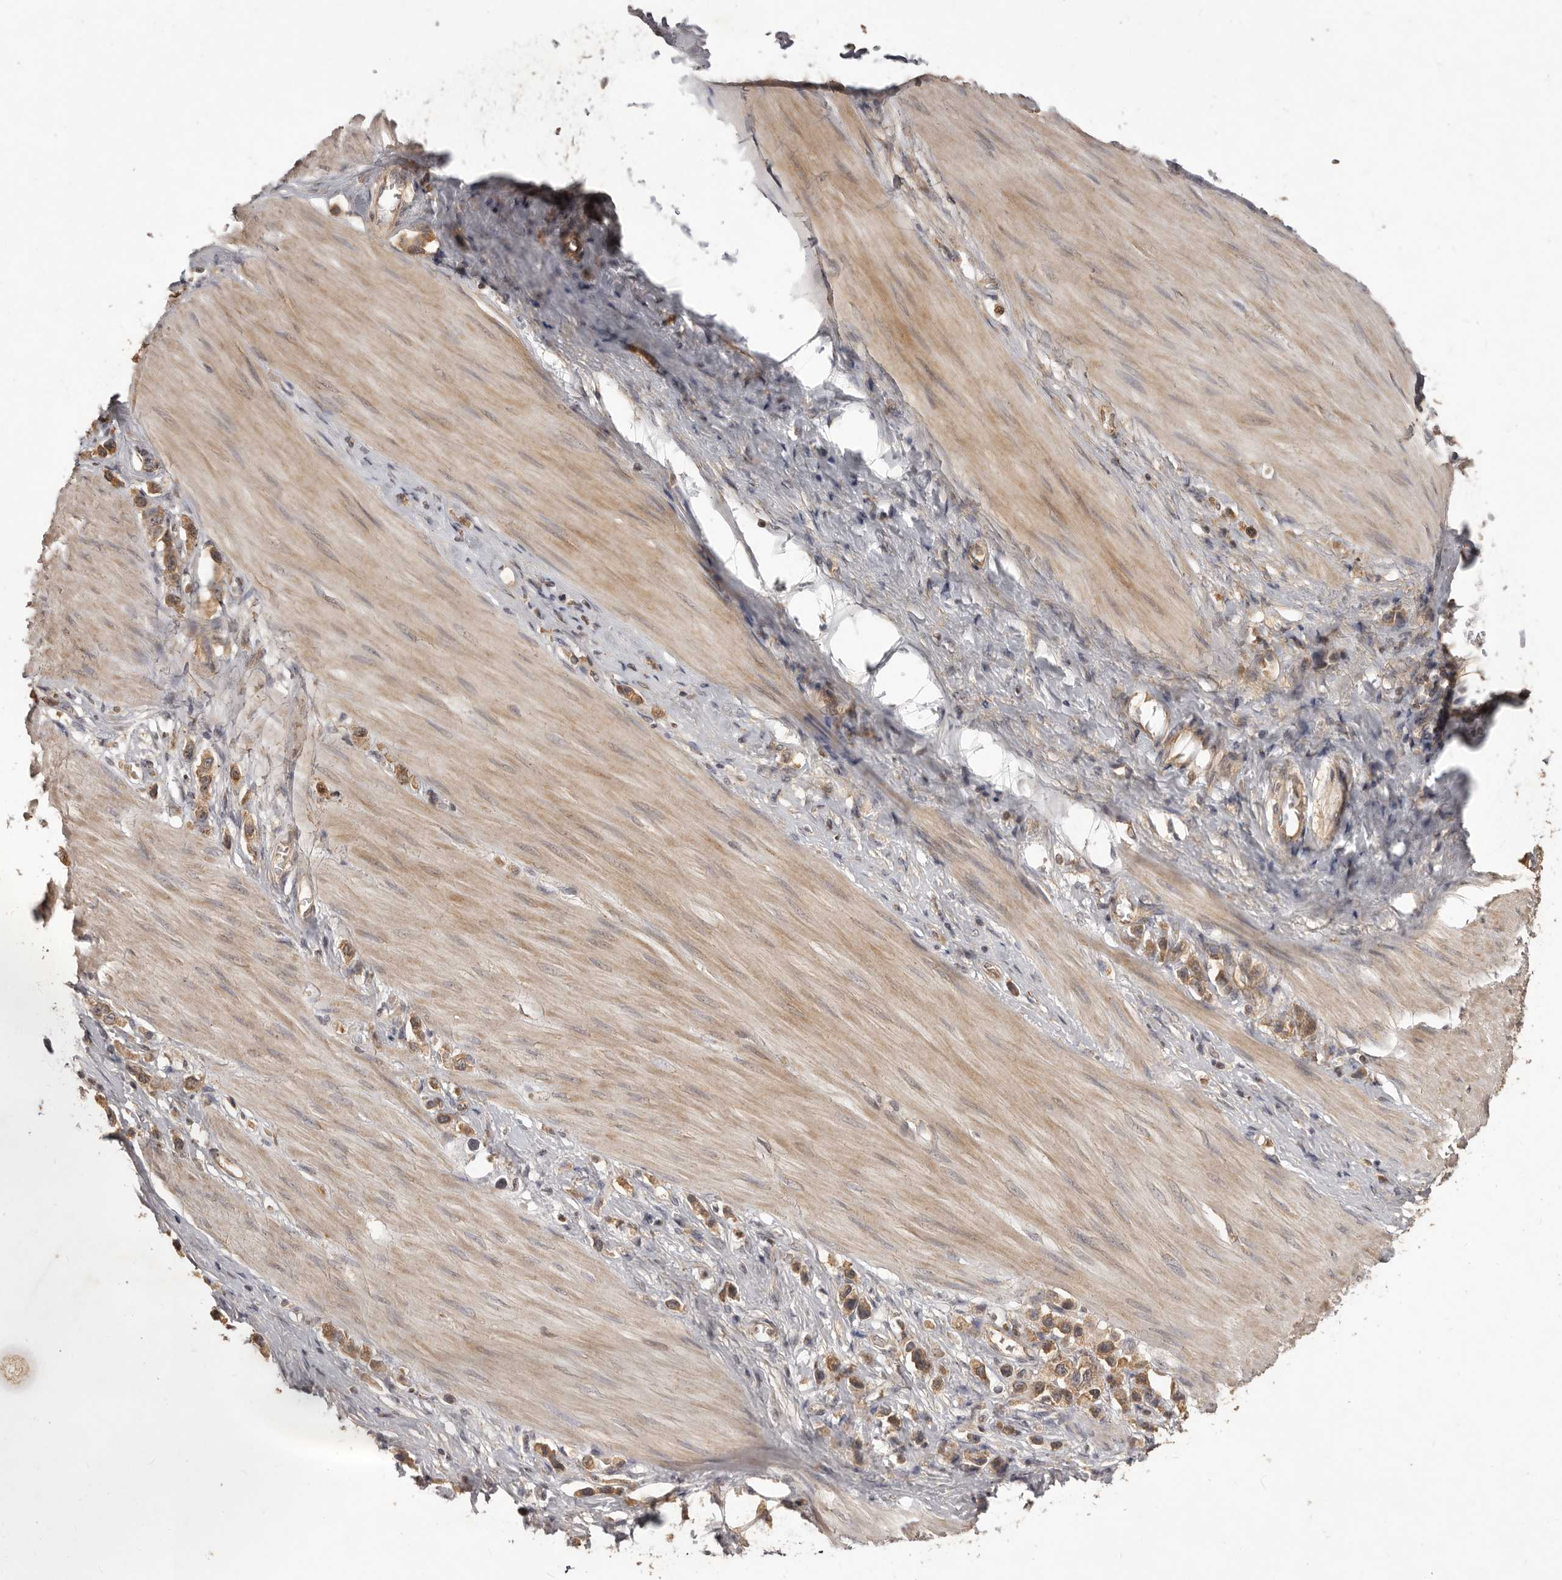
{"staining": {"intensity": "moderate", "quantity": ">75%", "location": "cytoplasmic/membranous"}, "tissue": "stomach cancer", "cell_type": "Tumor cells", "image_type": "cancer", "snomed": [{"axis": "morphology", "description": "Adenocarcinoma, NOS"}, {"axis": "topography", "description": "Stomach"}], "caption": "Moderate cytoplasmic/membranous positivity for a protein is seen in about >75% of tumor cells of stomach cancer using IHC.", "gene": "MTO1", "patient": {"sex": "female", "age": 65}}